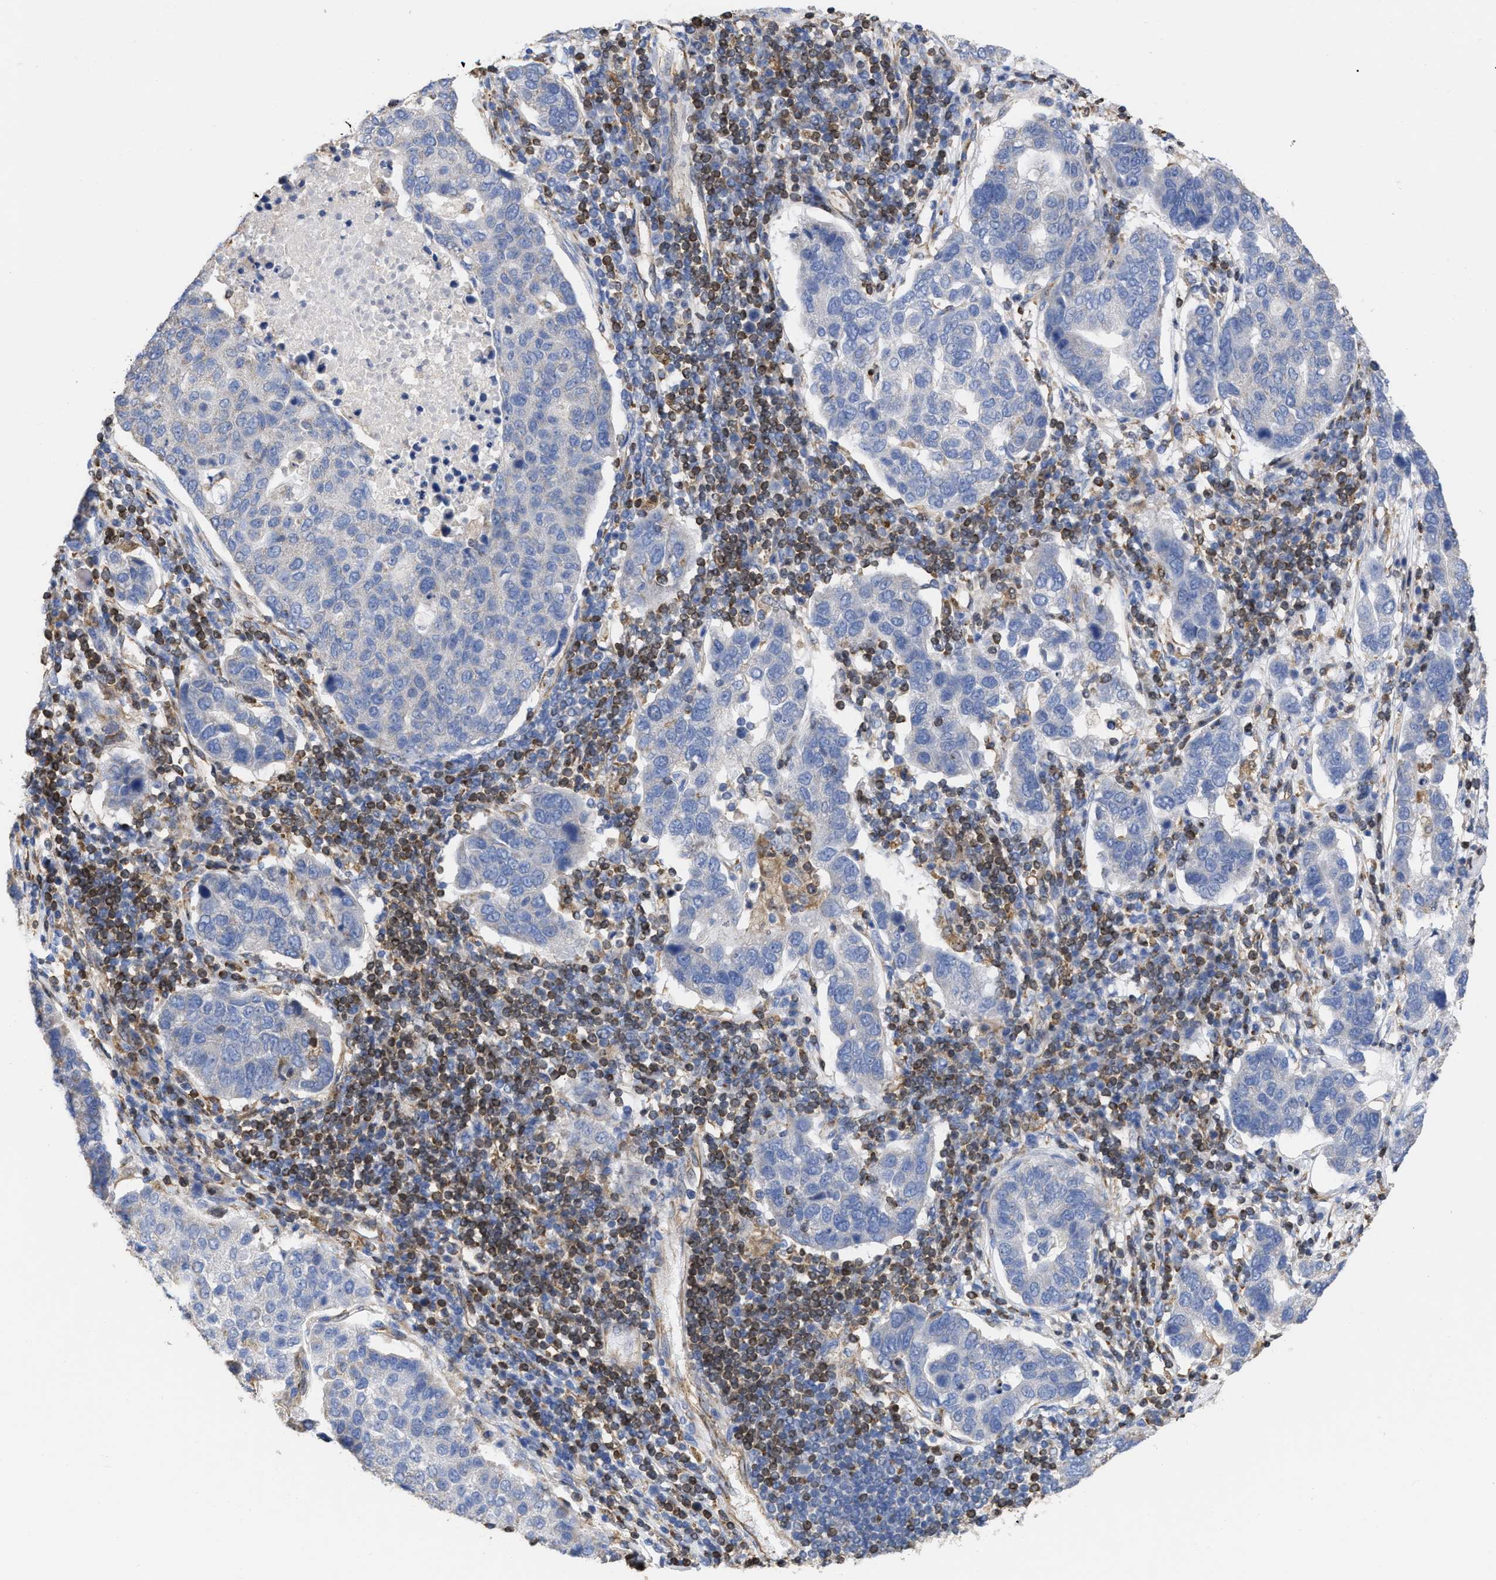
{"staining": {"intensity": "negative", "quantity": "none", "location": "none"}, "tissue": "pancreatic cancer", "cell_type": "Tumor cells", "image_type": "cancer", "snomed": [{"axis": "morphology", "description": "Adenocarcinoma, NOS"}, {"axis": "topography", "description": "Pancreas"}], "caption": "A photomicrograph of human pancreatic adenocarcinoma is negative for staining in tumor cells.", "gene": "GIMAP4", "patient": {"sex": "female", "age": 61}}